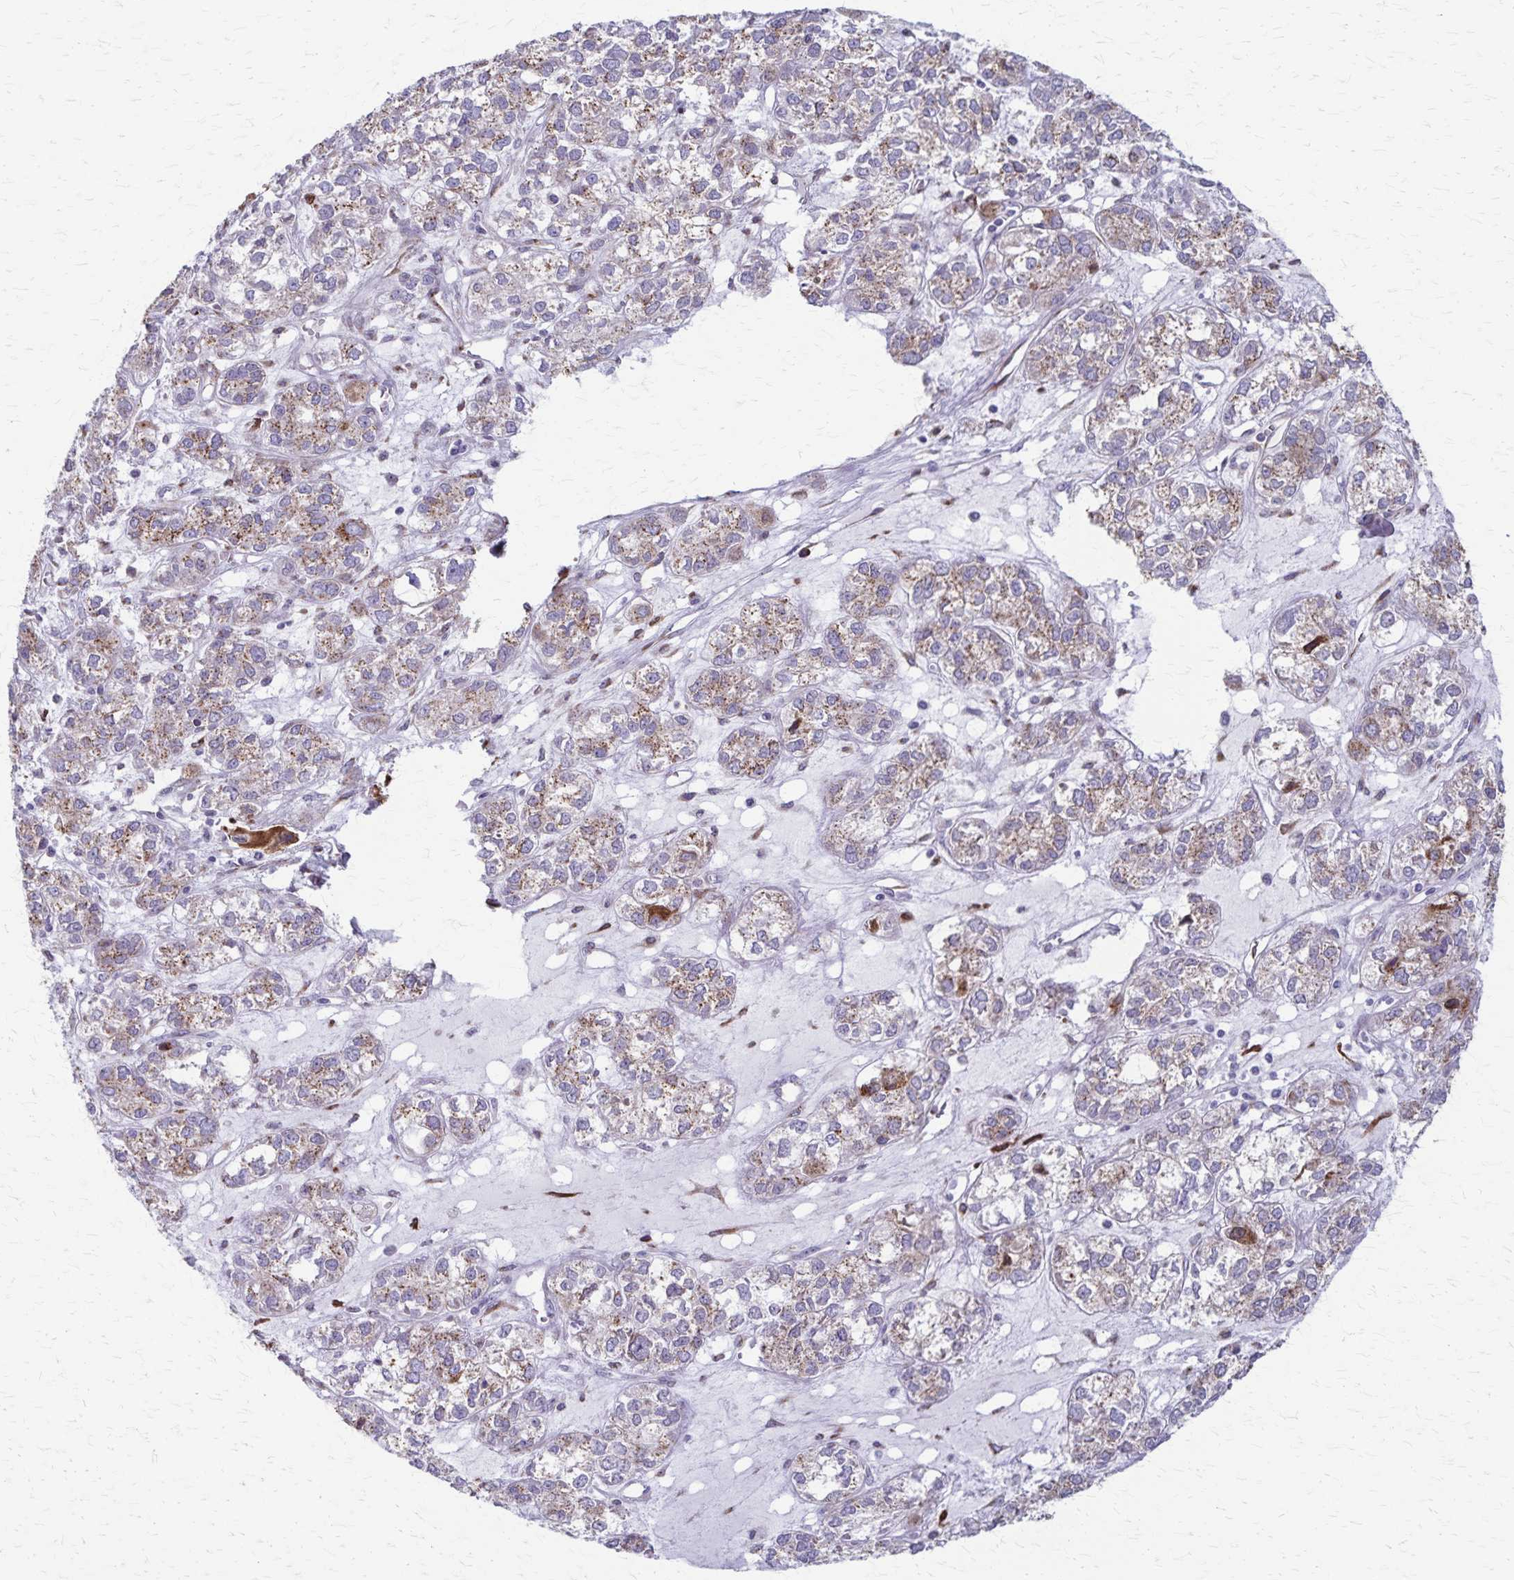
{"staining": {"intensity": "moderate", "quantity": "25%-75%", "location": "cytoplasmic/membranous"}, "tissue": "ovarian cancer", "cell_type": "Tumor cells", "image_type": "cancer", "snomed": [{"axis": "morphology", "description": "Carcinoma, endometroid"}, {"axis": "topography", "description": "Ovary"}], "caption": "About 25%-75% of tumor cells in ovarian endometroid carcinoma reveal moderate cytoplasmic/membranous protein staining as visualized by brown immunohistochemical staining.", "gene": "MCFD2", "patient": {"sex": "female", "age": 64}}